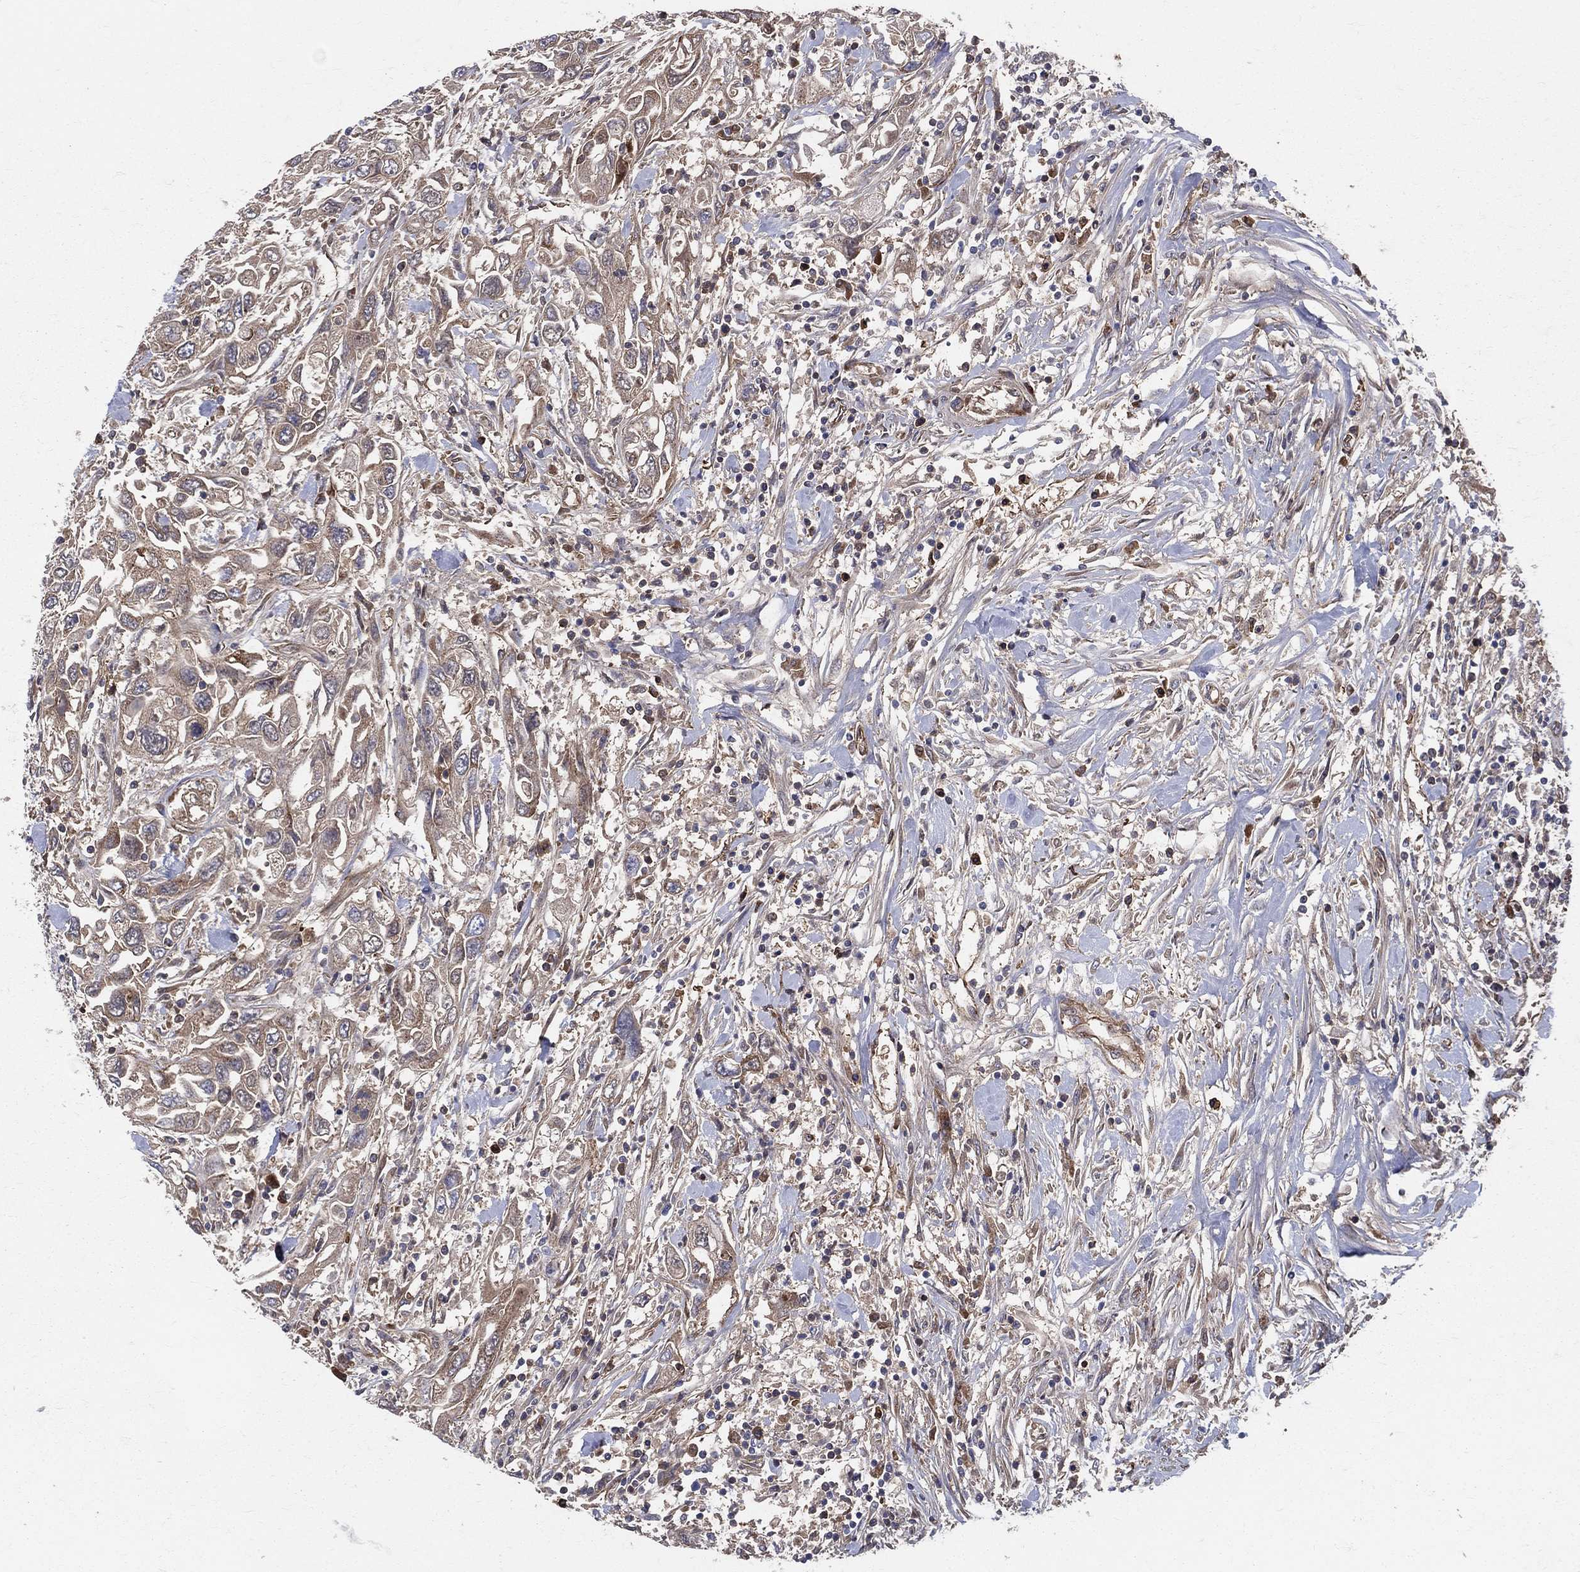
{"staining": {"intensity": "moderate", "quantity": "25%-75%", "location": "cytoplasmic/membranous"}, "tissue": "urothelial cancer", "cell_type": "Tumor cells", "image_type": "cancer", "snomed": [{"axis": "morphology", "description": "Urothelial carcinoma, High grade"}, {"axis": "topography", "description": "Urinary bladder"}], "caption": "Human urothelial cancer stained with a protein marker reveals moderate staining in tumor cells.", "gene": "ENTPD1", "patient": {"sex": "male", "age": 76}}